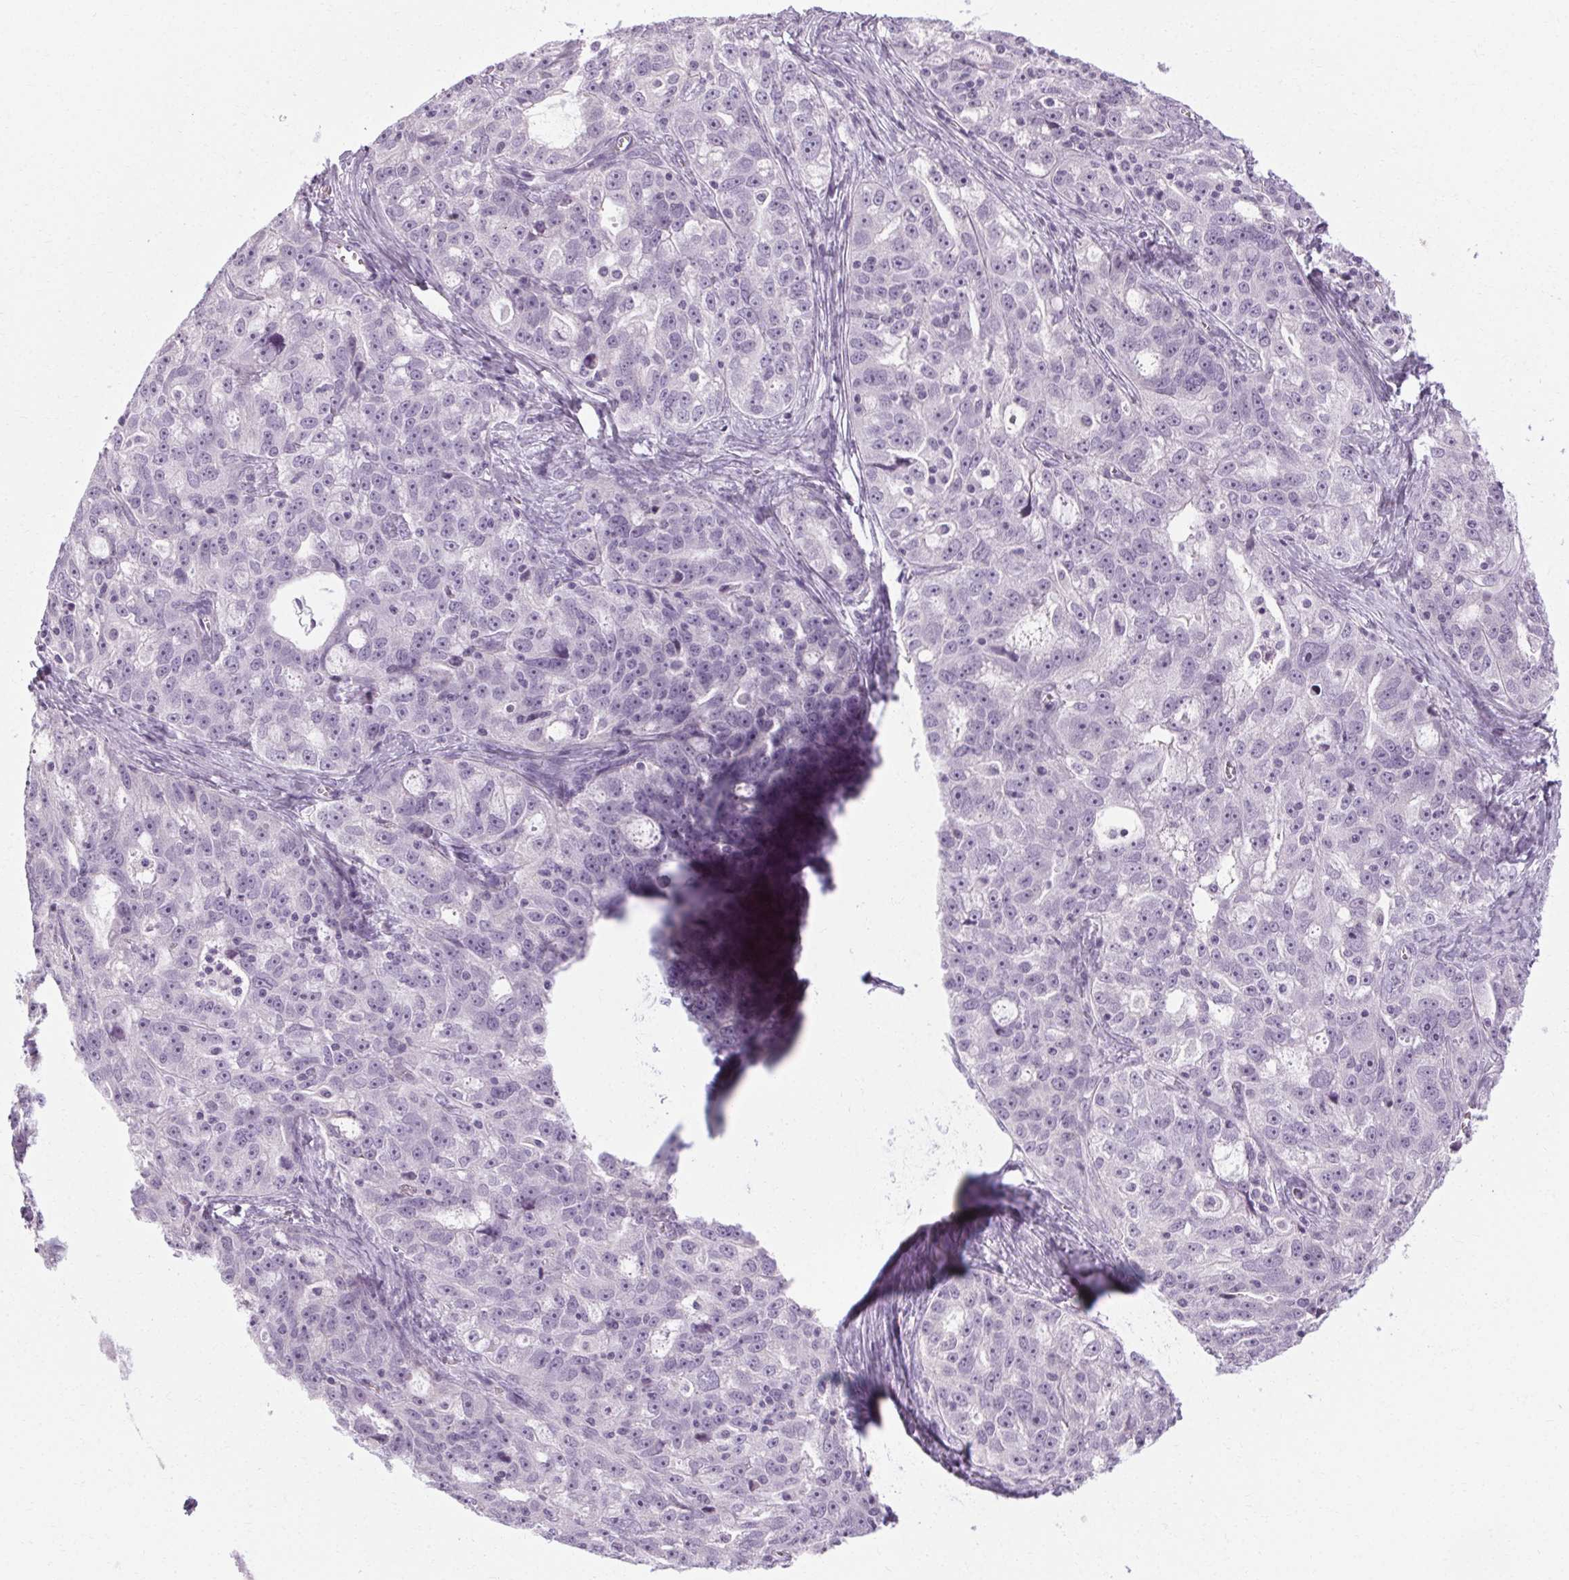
{"staining": {"intensity": "negative", "quantity": "none", "location": "none"}, "tissue": "ovarian cancer", "cell_type": "Tumor cells", "image_type": "cancer", "snomed": [{"axis": "morphology", "description": "Cystadenocarcinoma, serous, NOS"}, {"axis": "topography", "description": "Ovary"}], "caption": "Tumor cells are negative for brown protein staining in ovarian serous cystadenocarcinoma.", "gene": "POMC", "patient": {"sex": "female", "age": 51}}